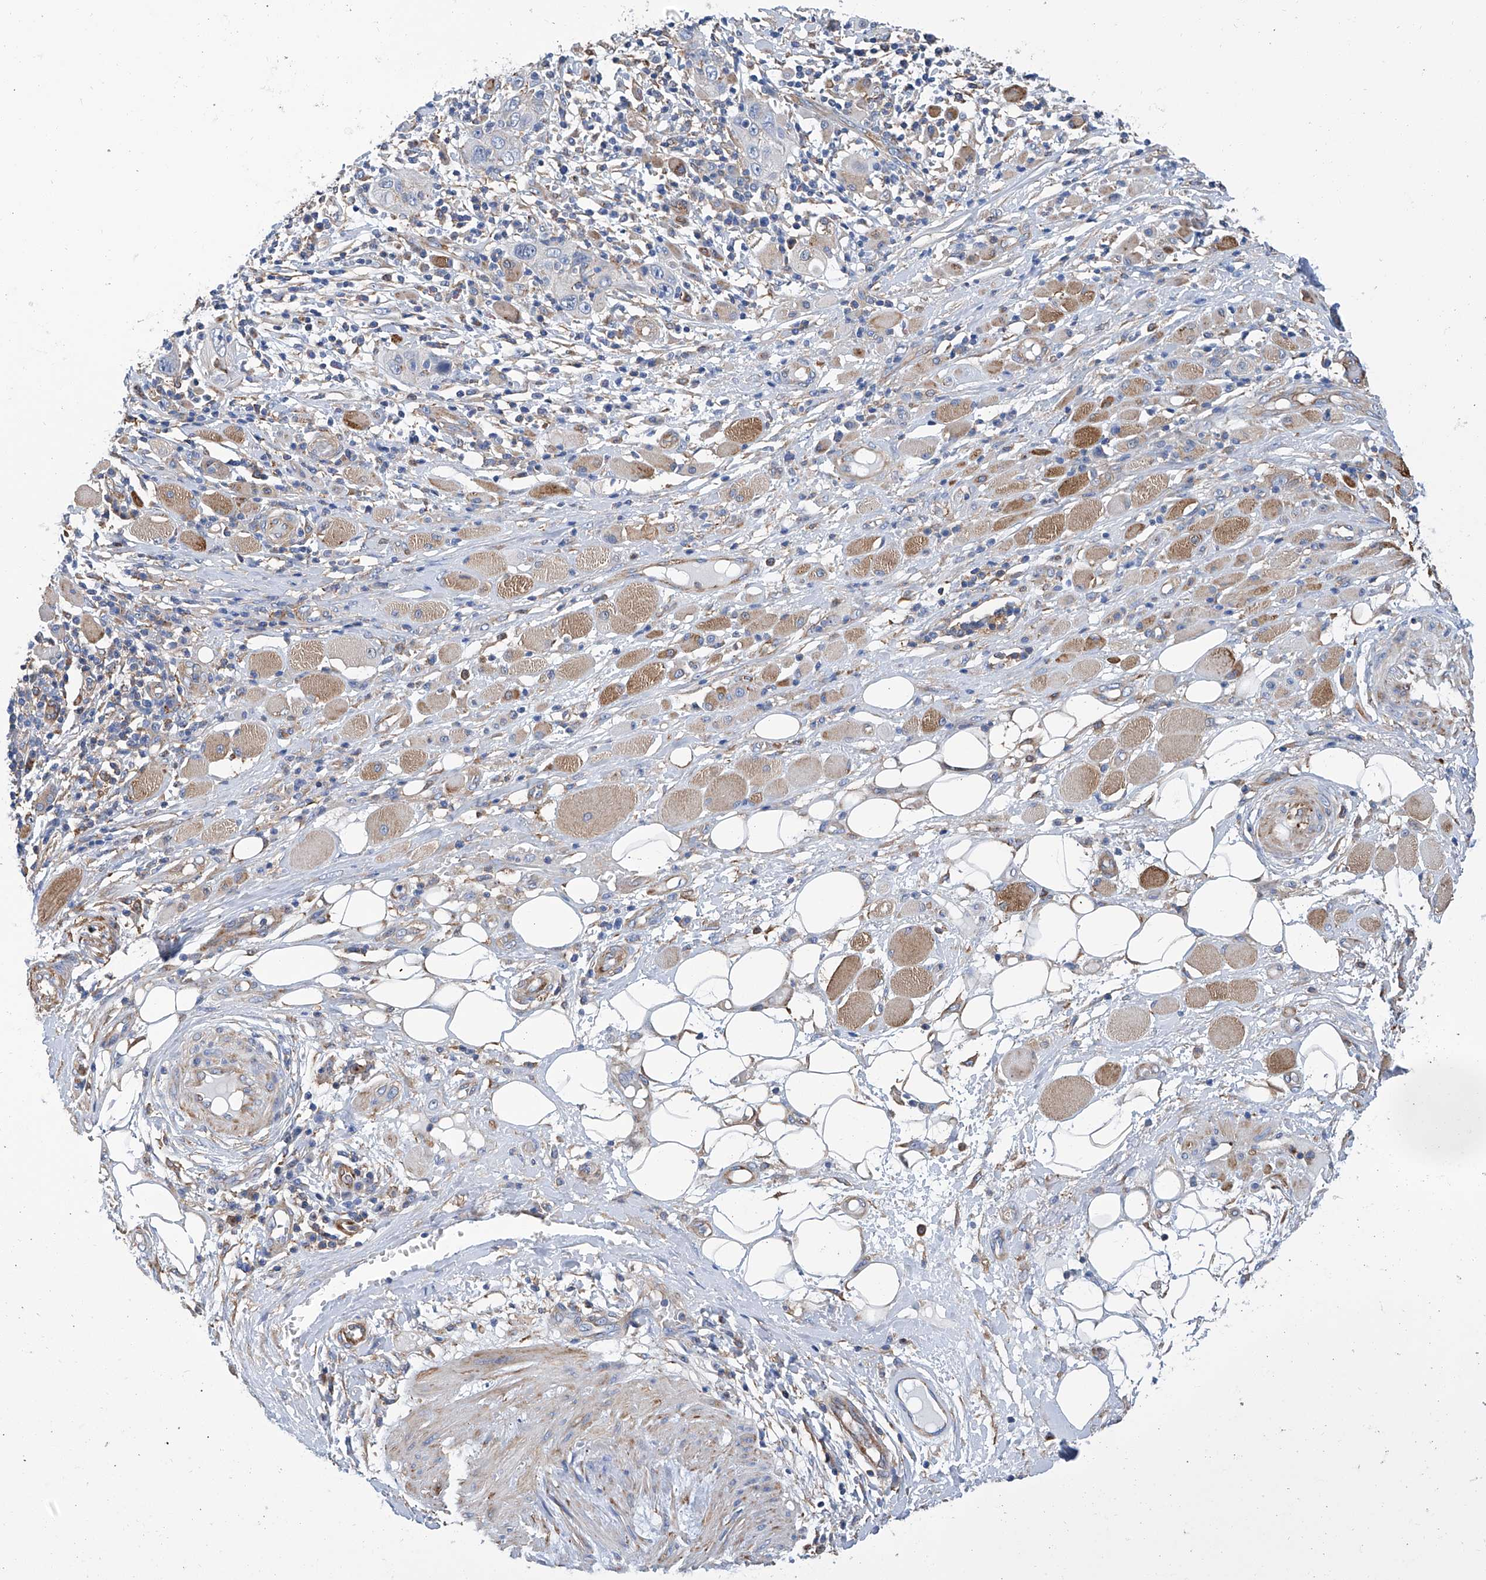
{"staining": {"intensity": "weak", "quantity": "25%-75%", "location": "cytoplasmic/membranous"}, "tissue": "skin cancer", "cell_type": "Tumor cells", "image_type": "cancer", "snomed": [{"axis": "morphology", "description": "Squamous cell carcinoma, NOS"}, {"axis": "topography", "description": "Skin"}], "caption": "This is an image of immunohistochemistry (IHC) staining of skin cancer, which shows weak staining in the cytoplasmic/membranous of tumor cells.", "gene": "GPT", "patient": {"sex": "female", "age": 88}}